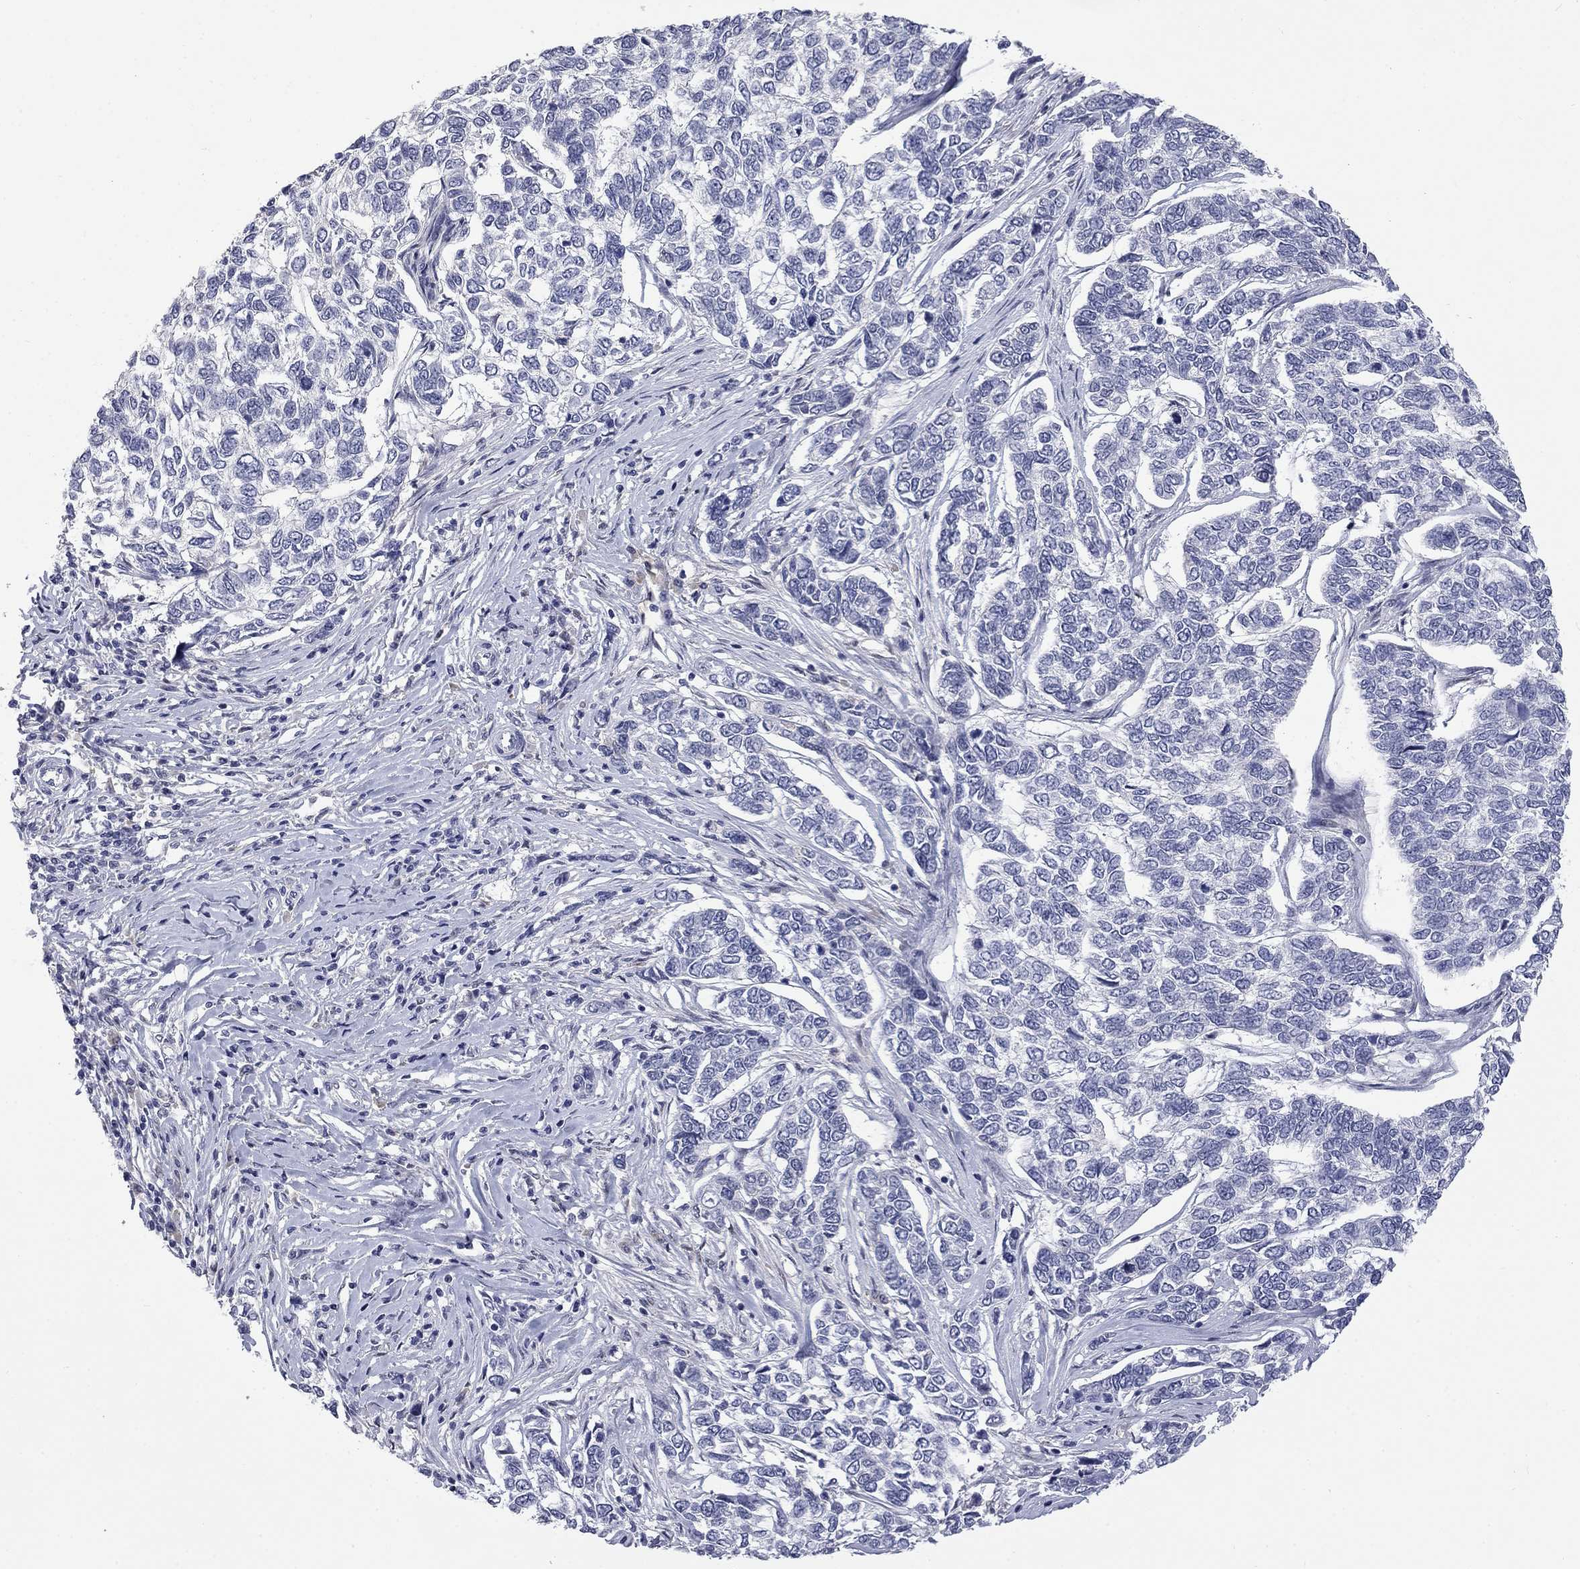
{"staining": {"intensity": "negative", "quantity": "none", "location": "none"}, "tissue": "skin cancer", "cell_type": "Tumor cells", "image_type": "cancer", "snomed": [{"axis": "morphology", "description": "Basal cell carcinoma"}, {"axis": "topography", "description": "Skin"}], "caption": "There is no significant expression in tumor cells of basal cell carcinoma (skin).", "gene": "SLC51A", "patient": {"sex": "female", "age": 65}}